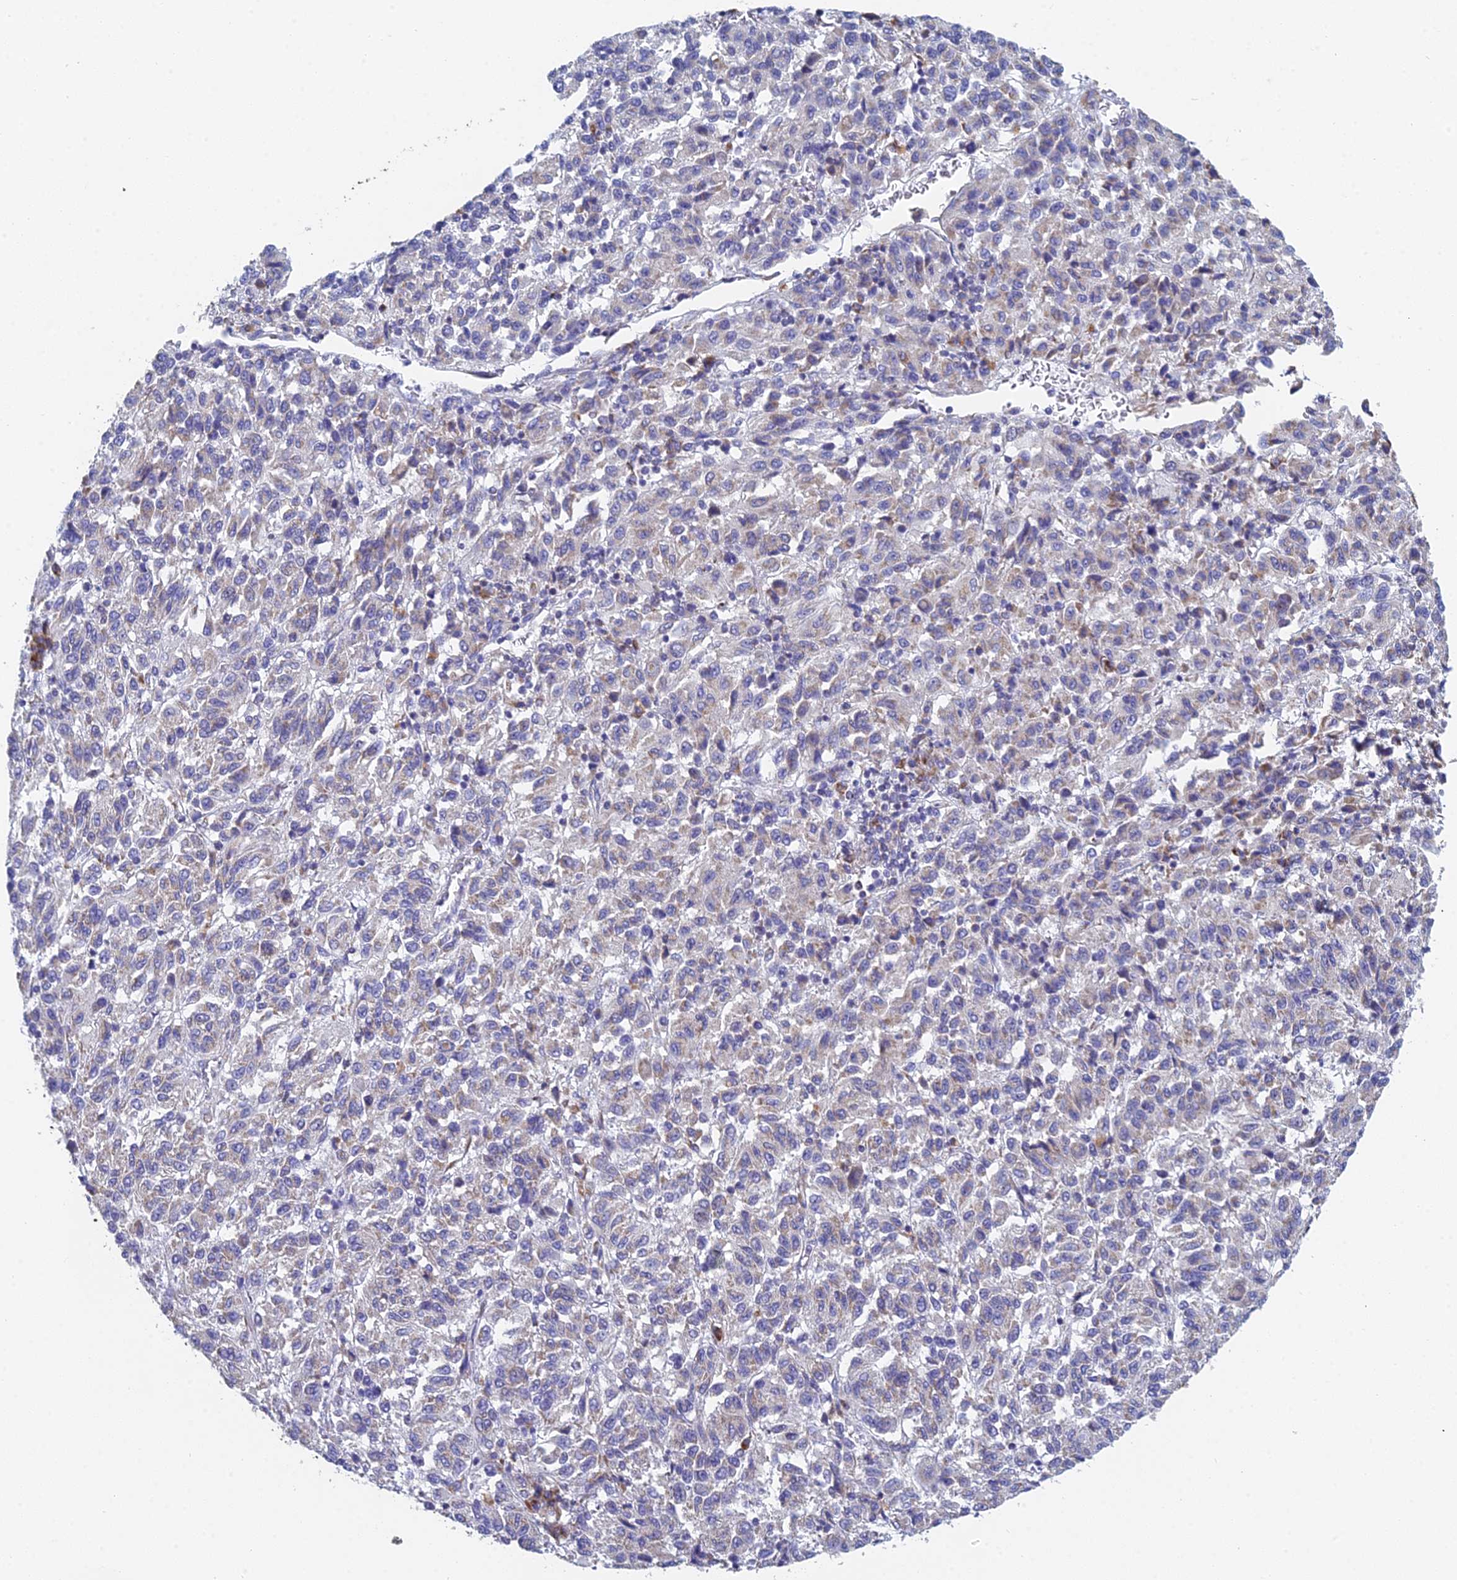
{"staining": {"intensity": "weak", "quantity": "<25%", "location": "cytoplasmic/membranous"}, "tissue": "melanoma", "cell_type": "Tumor cells", "image_type": "cancer", "snomed": [{"axis": "morphology", "description": "Malignant melanoma, Metastatic site"}, {"axis": "topography", "description": "Lung"}], "caption": "Tumor cells are negative for protein expression in human melanoma.", "gene": "CRACR2B", "patient": {"sex": "male", "age": 64}}